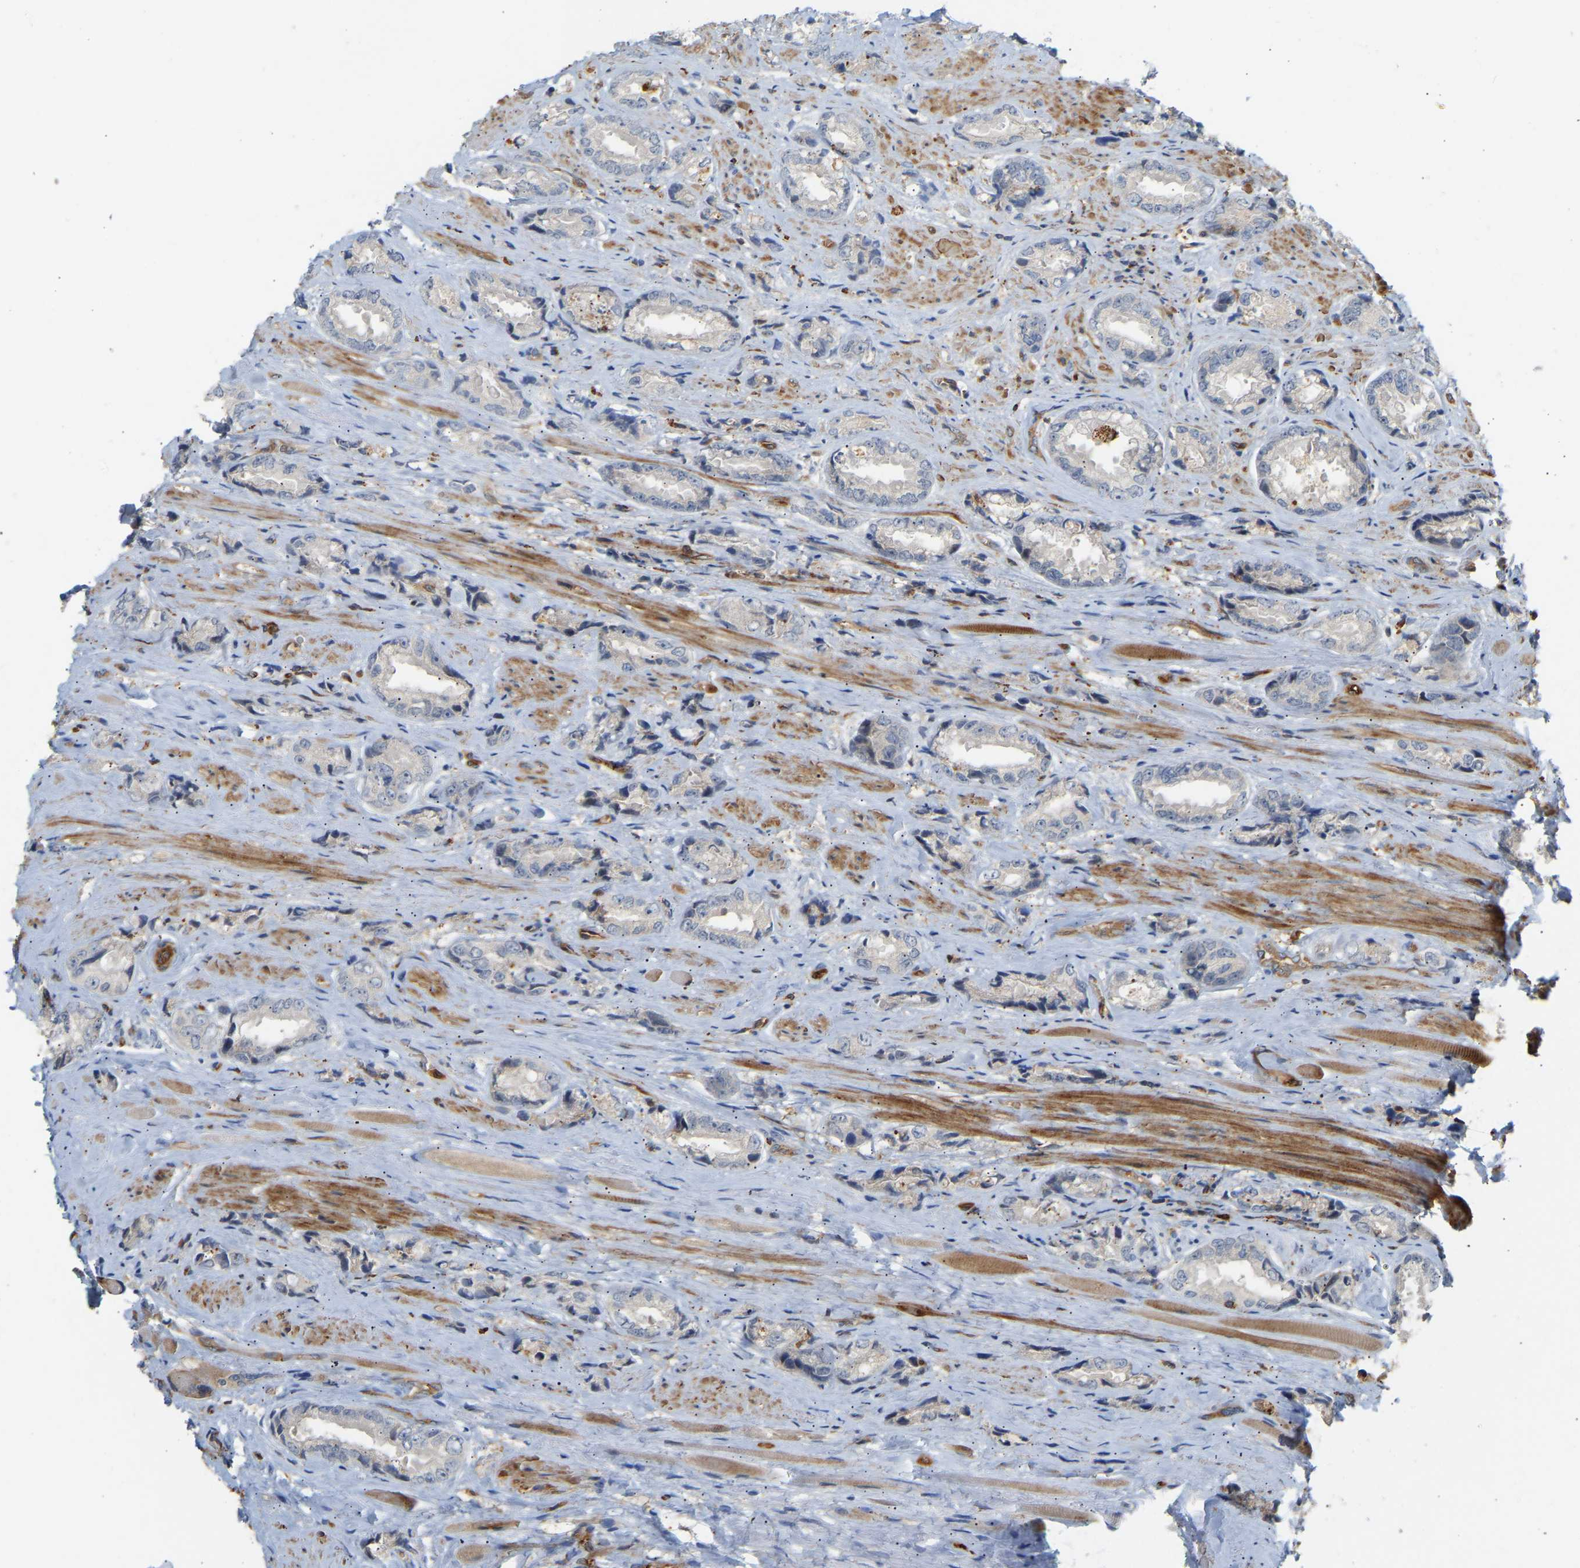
{"staining": {"intensity": "negative", "quantity": "none", "location": "none"}, "tissue": "prostate cancer", "cell_type": "Tumor cells", "image_type": "cancer", "snomed": [{"axis": "morphology", "description": "Adenocarcinoma, High grade"}, {"axis": "topography", "description": "Prostate"}], "caption": "There is no significant positivity in tumor cells of prostate cancer.", "gene": "PLCG2", "patient": {"sex": "male", "age": 61}}